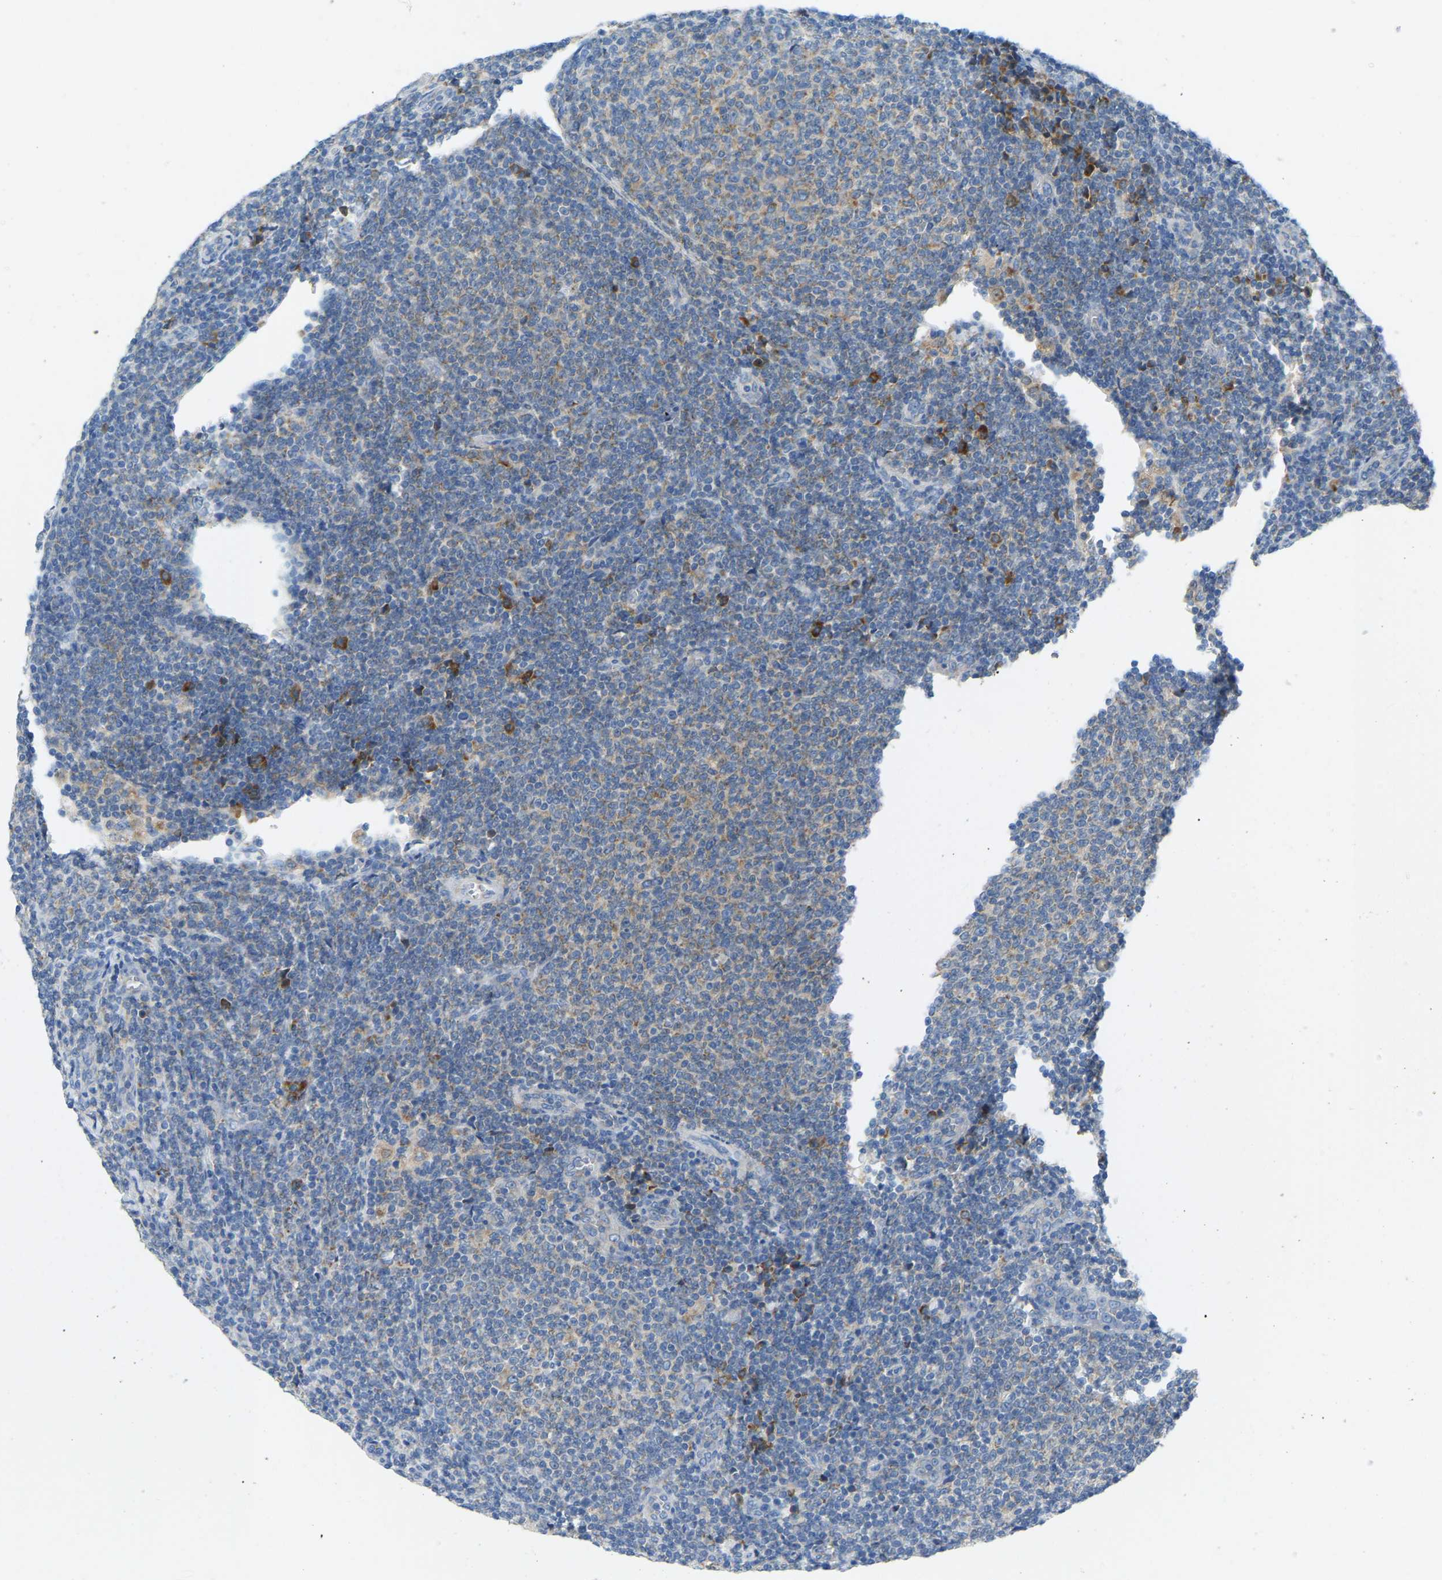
{"staining": {"intensity": "strong", "quantity": "<25%", "location": "cytoplasmic/membranous"}, "tissue": "lymphoma", "cell_type": "Tumor cells", "image_type": "cancer", "snomed": [{"axis": "morphology", "description": "Malignant lymphoma, non-Hodgkin's type, Low grade"}, {"axis": "topography", "description": "Lymph node"}], "caption": "Human lymphoma stained with a brown dye exhibits strong cytoplasmic/membranous positive positivity in approximately <25% of tumor cells.", "gene": "SND1", "patient": {"sex": "male", "age": 66}}